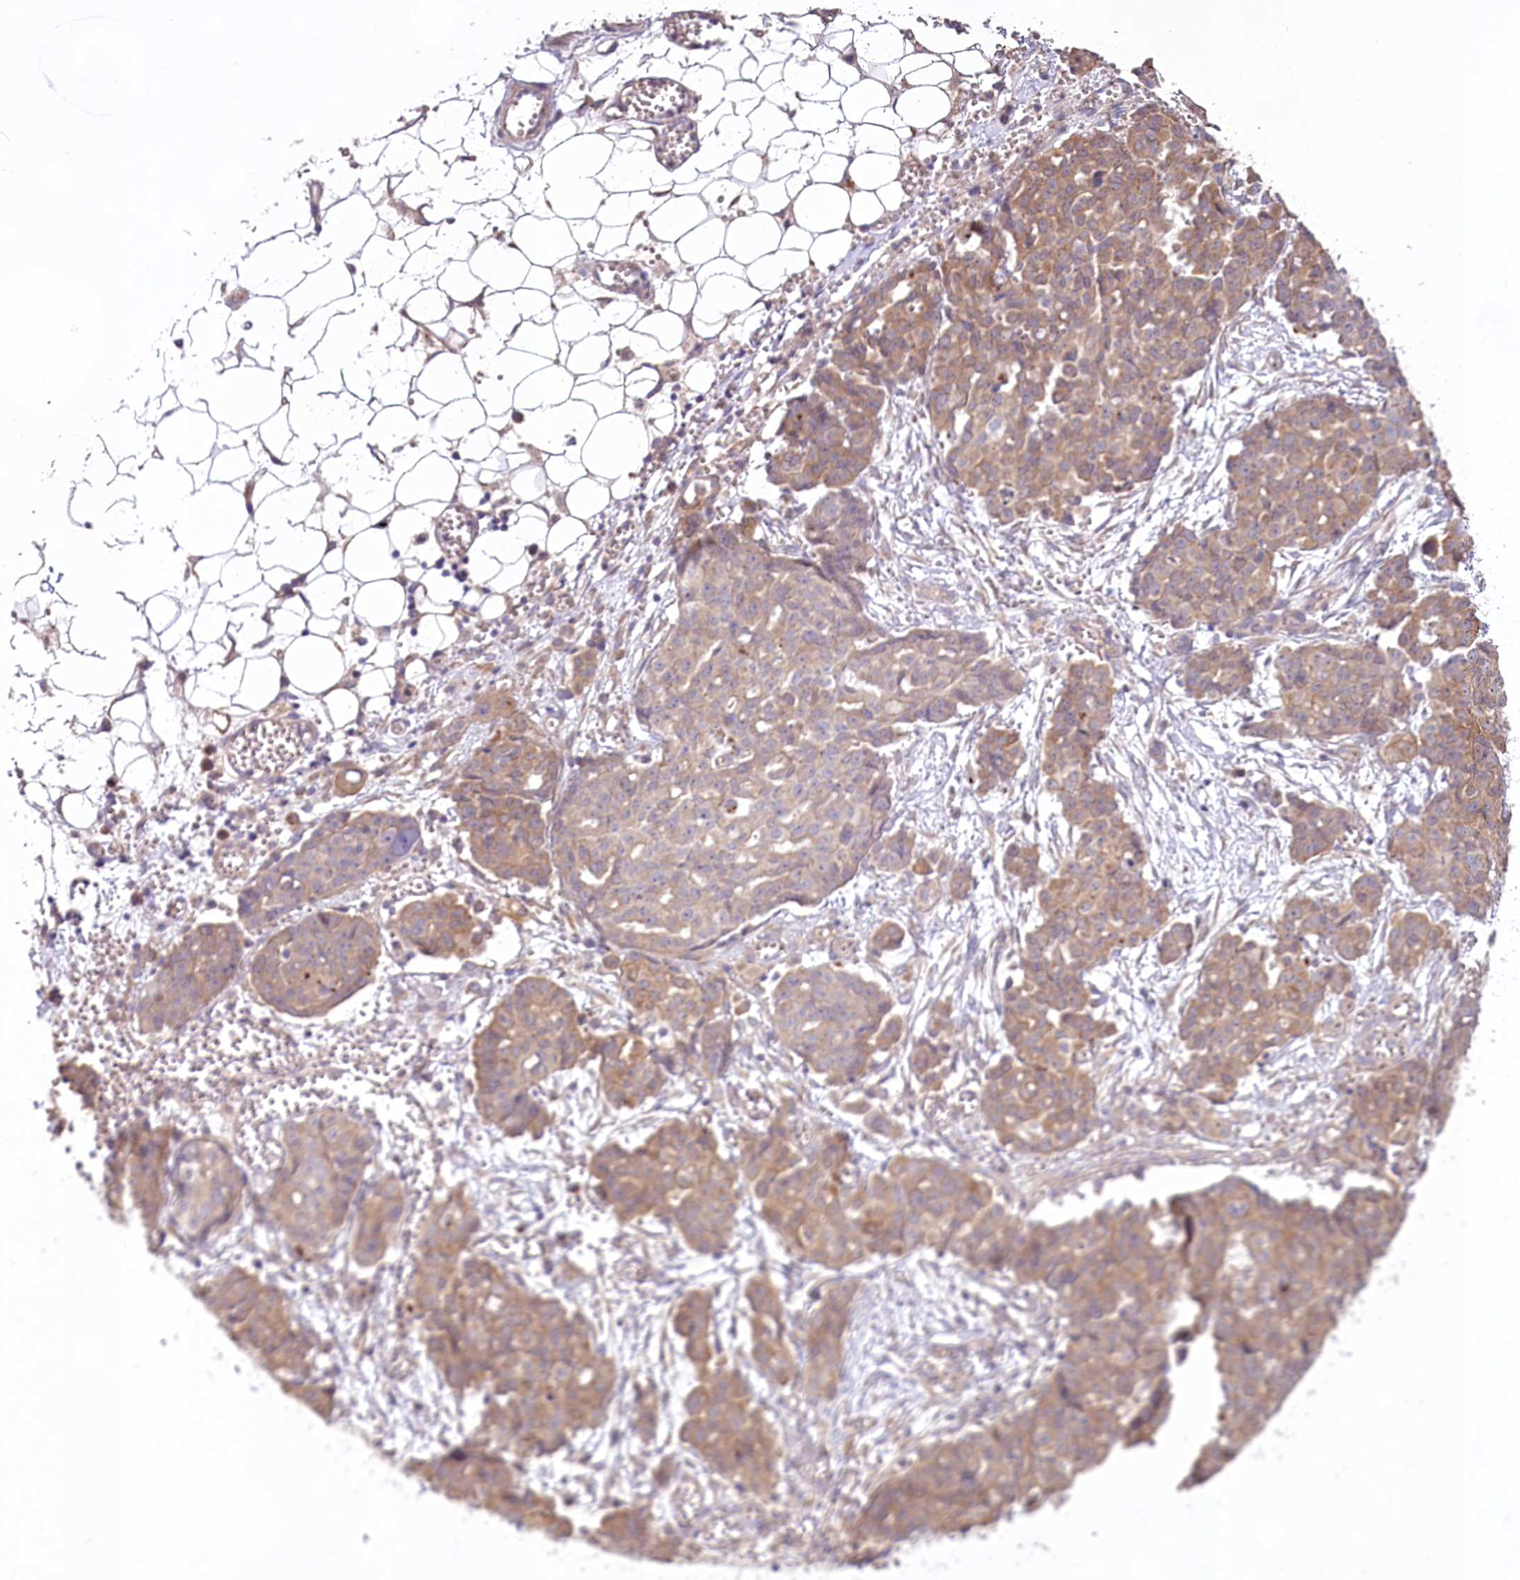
{"staining": {"intensity": "moderate", "quantity": ">75%", "location": "cytoplasmic/membranous"}, "tissue": "ovarian cancer", "cell_type": "Tumor cells", "image_type": "cancer", "snomed": [{"axis": "morphology", "description": "Cystadenocarcinoma, serous, NOS"}, {"axis": "topography", "description": "Soft tissue"}, {"axis": "topography", "description": "Ovary"}], "caption": "Tumor cells reveal moderate cytoplasmic/membranous positivity in about >75% of cells in ovarian cancer.", "gene": "PYROXD1", "patient": {"sex": "female", "age": 57}}